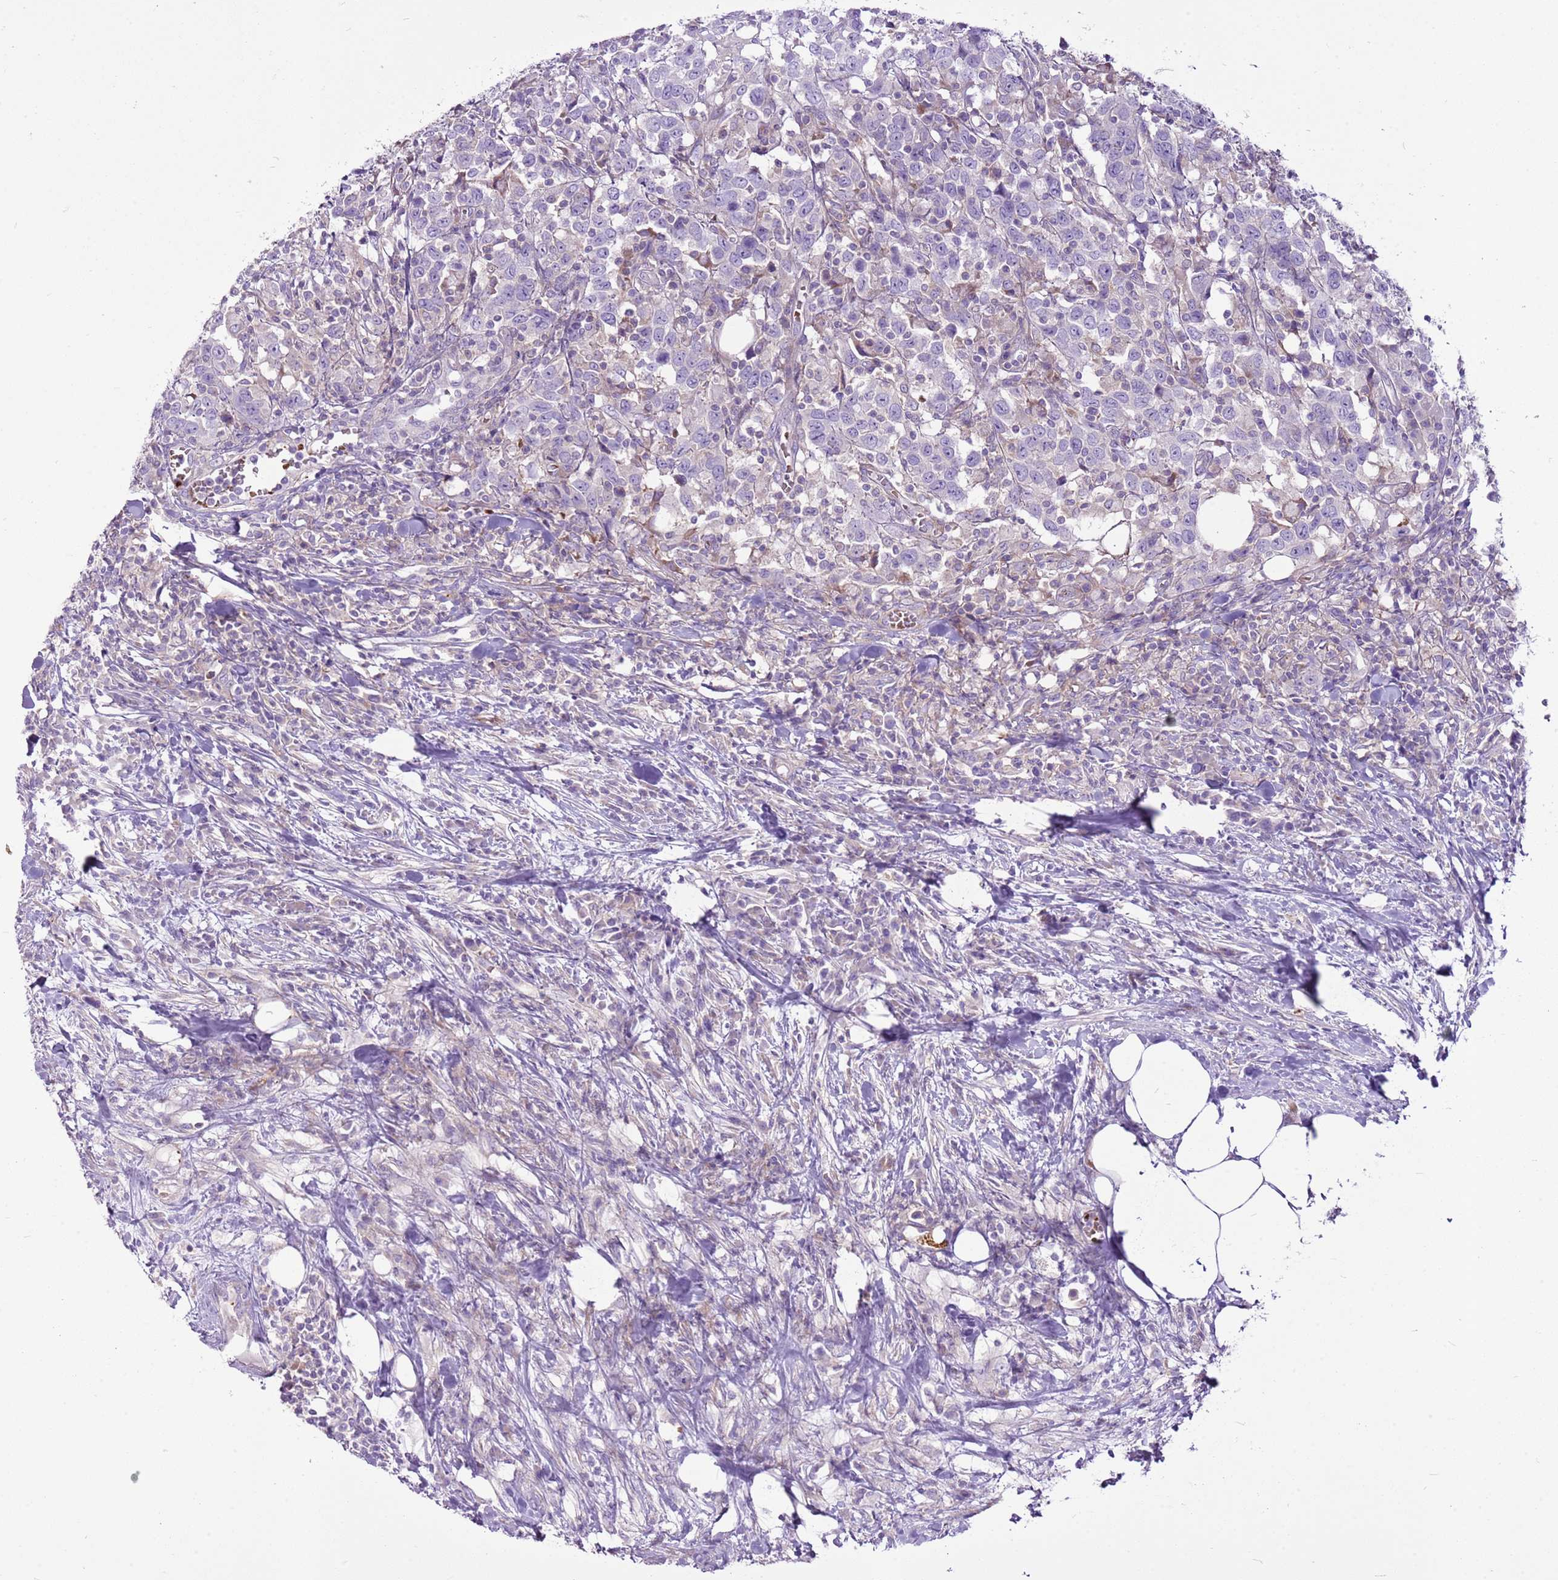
{"staining": {"intensity": "negative", "quantity": "none", "location": "none"}, "tissue": "urothelial cancer", "cell_type": "Tumor cells", "image_type": "cancer", "snomed": [{"axis": "morphology", "description": "Urothelial carcinoma, High grade"}, {"axis": "topography", "description": "Urinary bladder"}], "caption": "This is a image of IHC staining of urothelial cancer, which shows no positivity in tumor cells.", "gene": "CHAC2", "patient": {"sex": "male", "age": 61}}